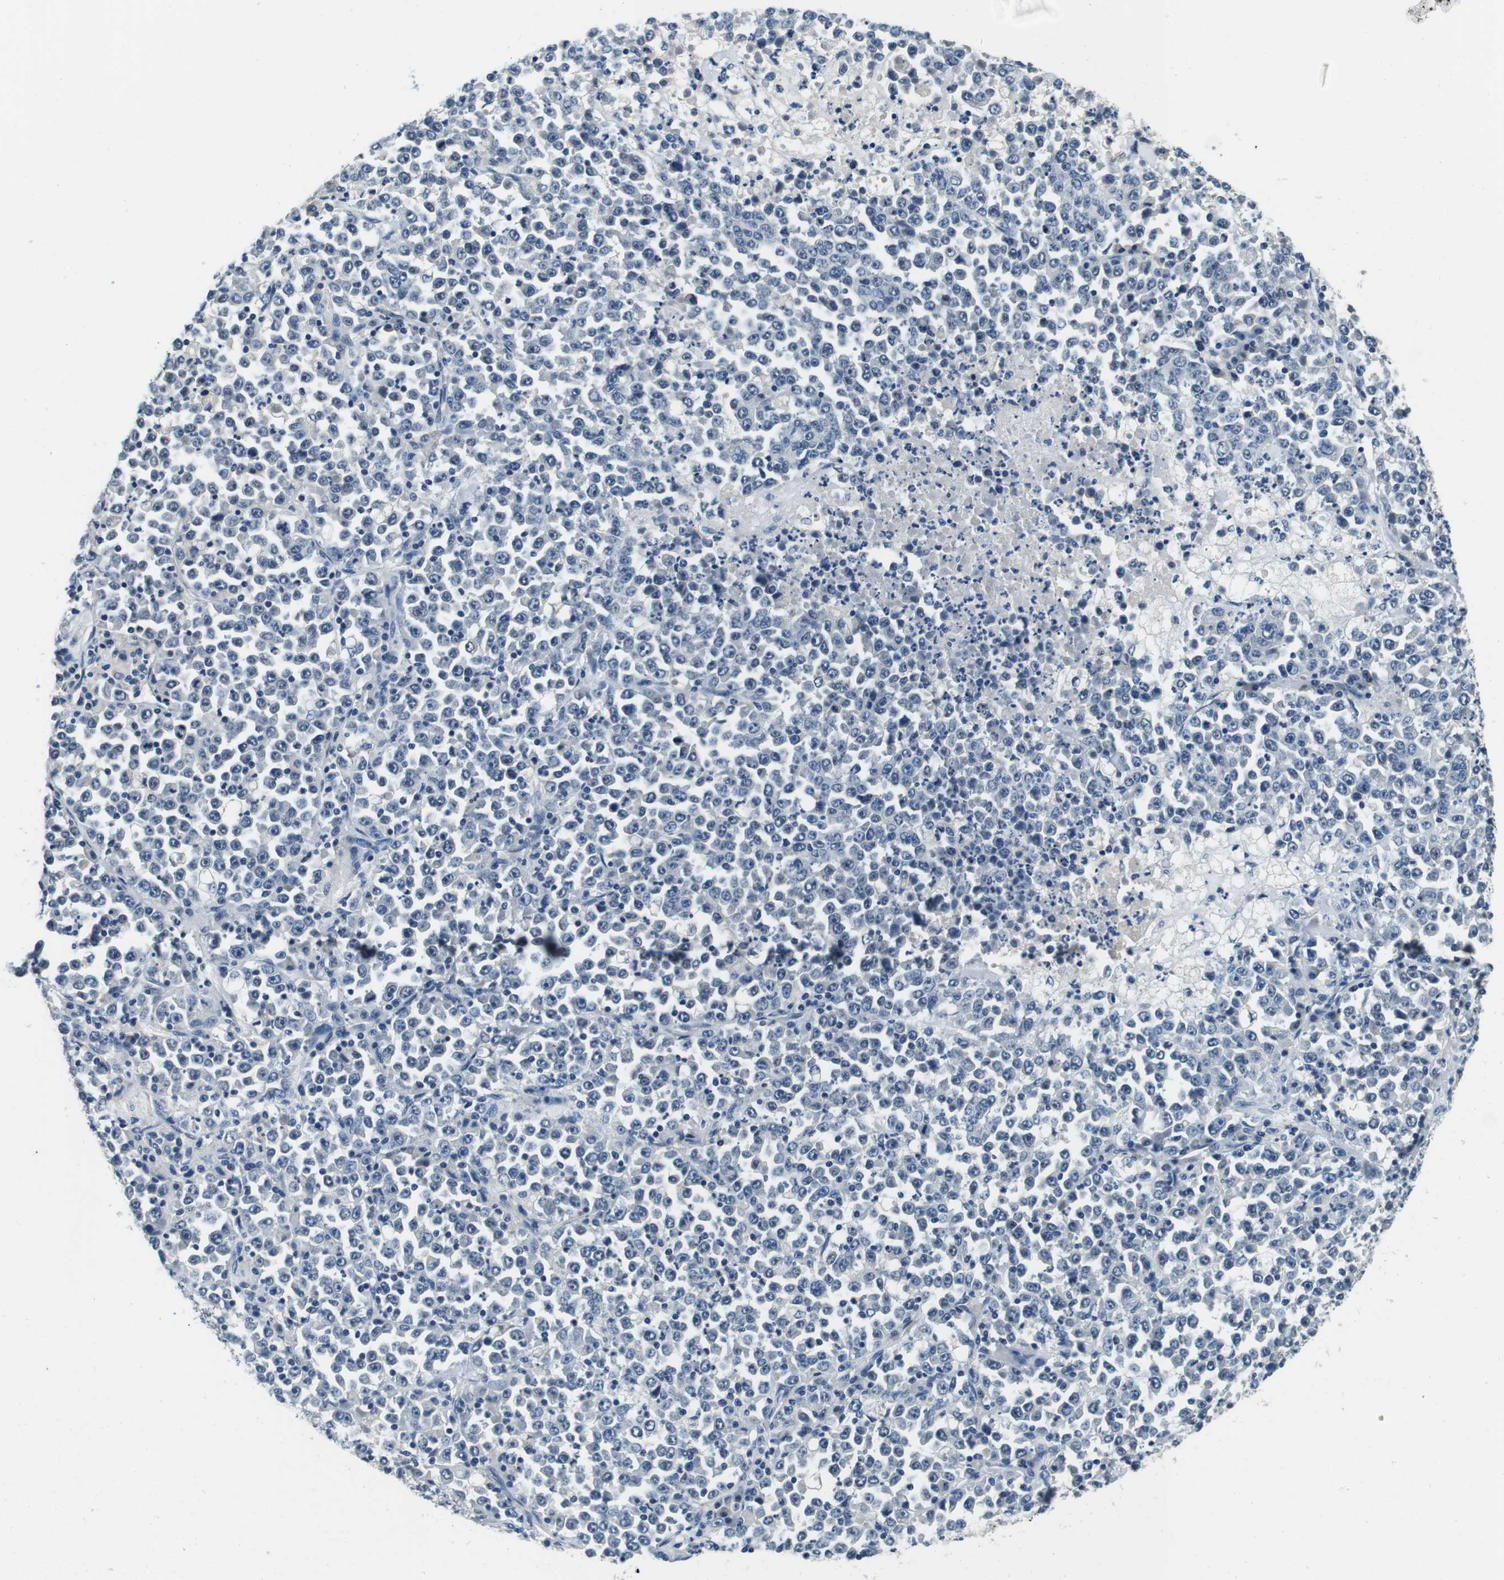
{"staining": {"intensity": "negative", "quantity": "none", "location": "none"}, "tissue": "stomach cancer", "cell_type": "Tumor cells", "image_type": "cancer", "snomed": [{"axis": "morphology", "description": "Normal tissue, NOS"}, {"axis": "morphology", "description": "Adenocarcinoma, NOS"}, {"axis": "topography", "description": "Stomach, upper"}, {"axis": "topography", "description": "Stomach"}], "caption": "Immunohistochemistry (IHC) of human stomach cancer (adenocarcinoma) exhibits no staining in tumor cells.", "gene": "DTNA", "patient": {"sex": "male", "age": 59}}